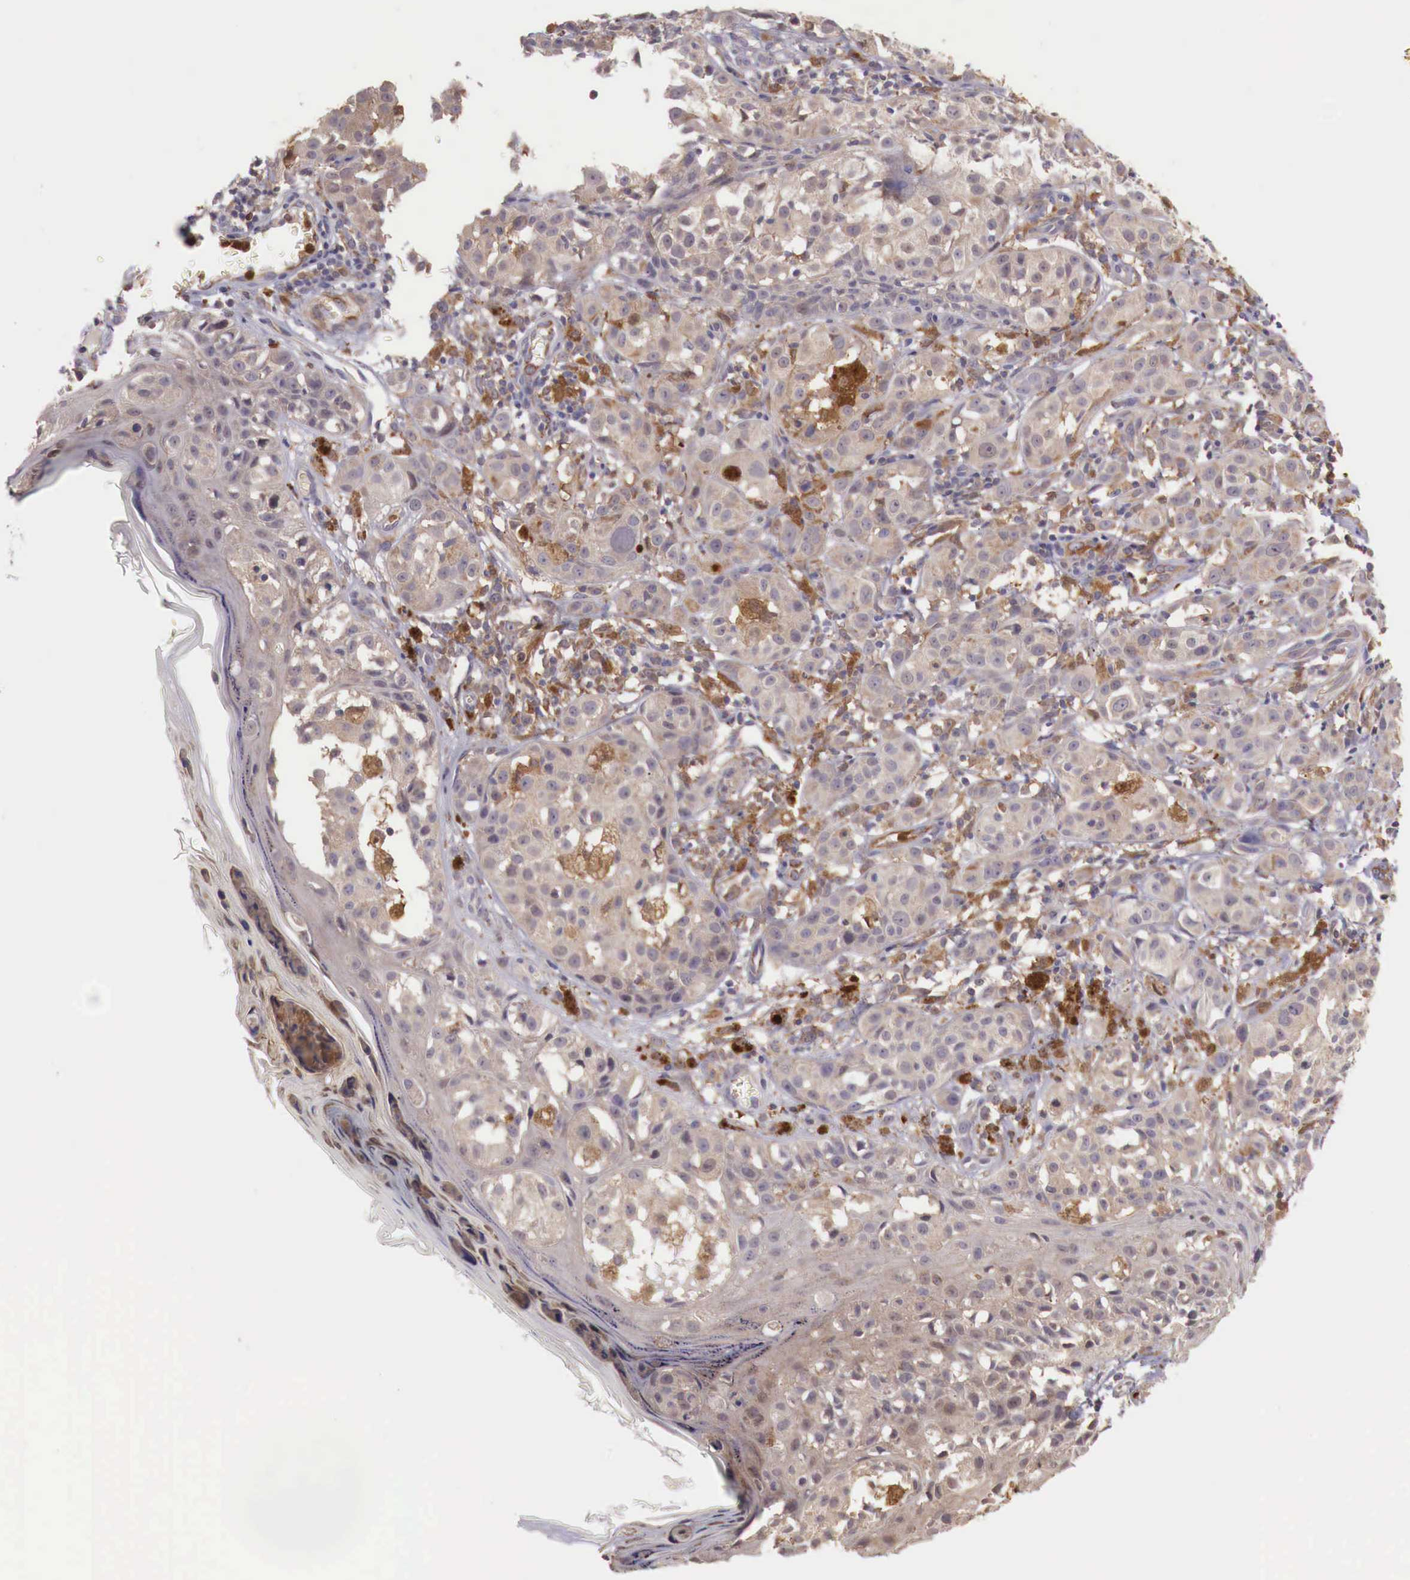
{"staining": {"intensity": "weak", "quantity": ">75%", "location": "cytoplasmic/membranous"}, "tissue": "melanoma", "cell_type": "Tumor cells", "image_type": "cancer", "snomed": [{"axis": "morphology", "description": "Malignant melanoma, NOS"}, {"axis": "topography", "description": "Skin"}], "caption": "A brown stain shows weak cytoplasmic/membranous staining of a protein in malignant melanoma tumor cells.", "gene": "GAB2", "patient": {"sex": "female", "age": 52}}